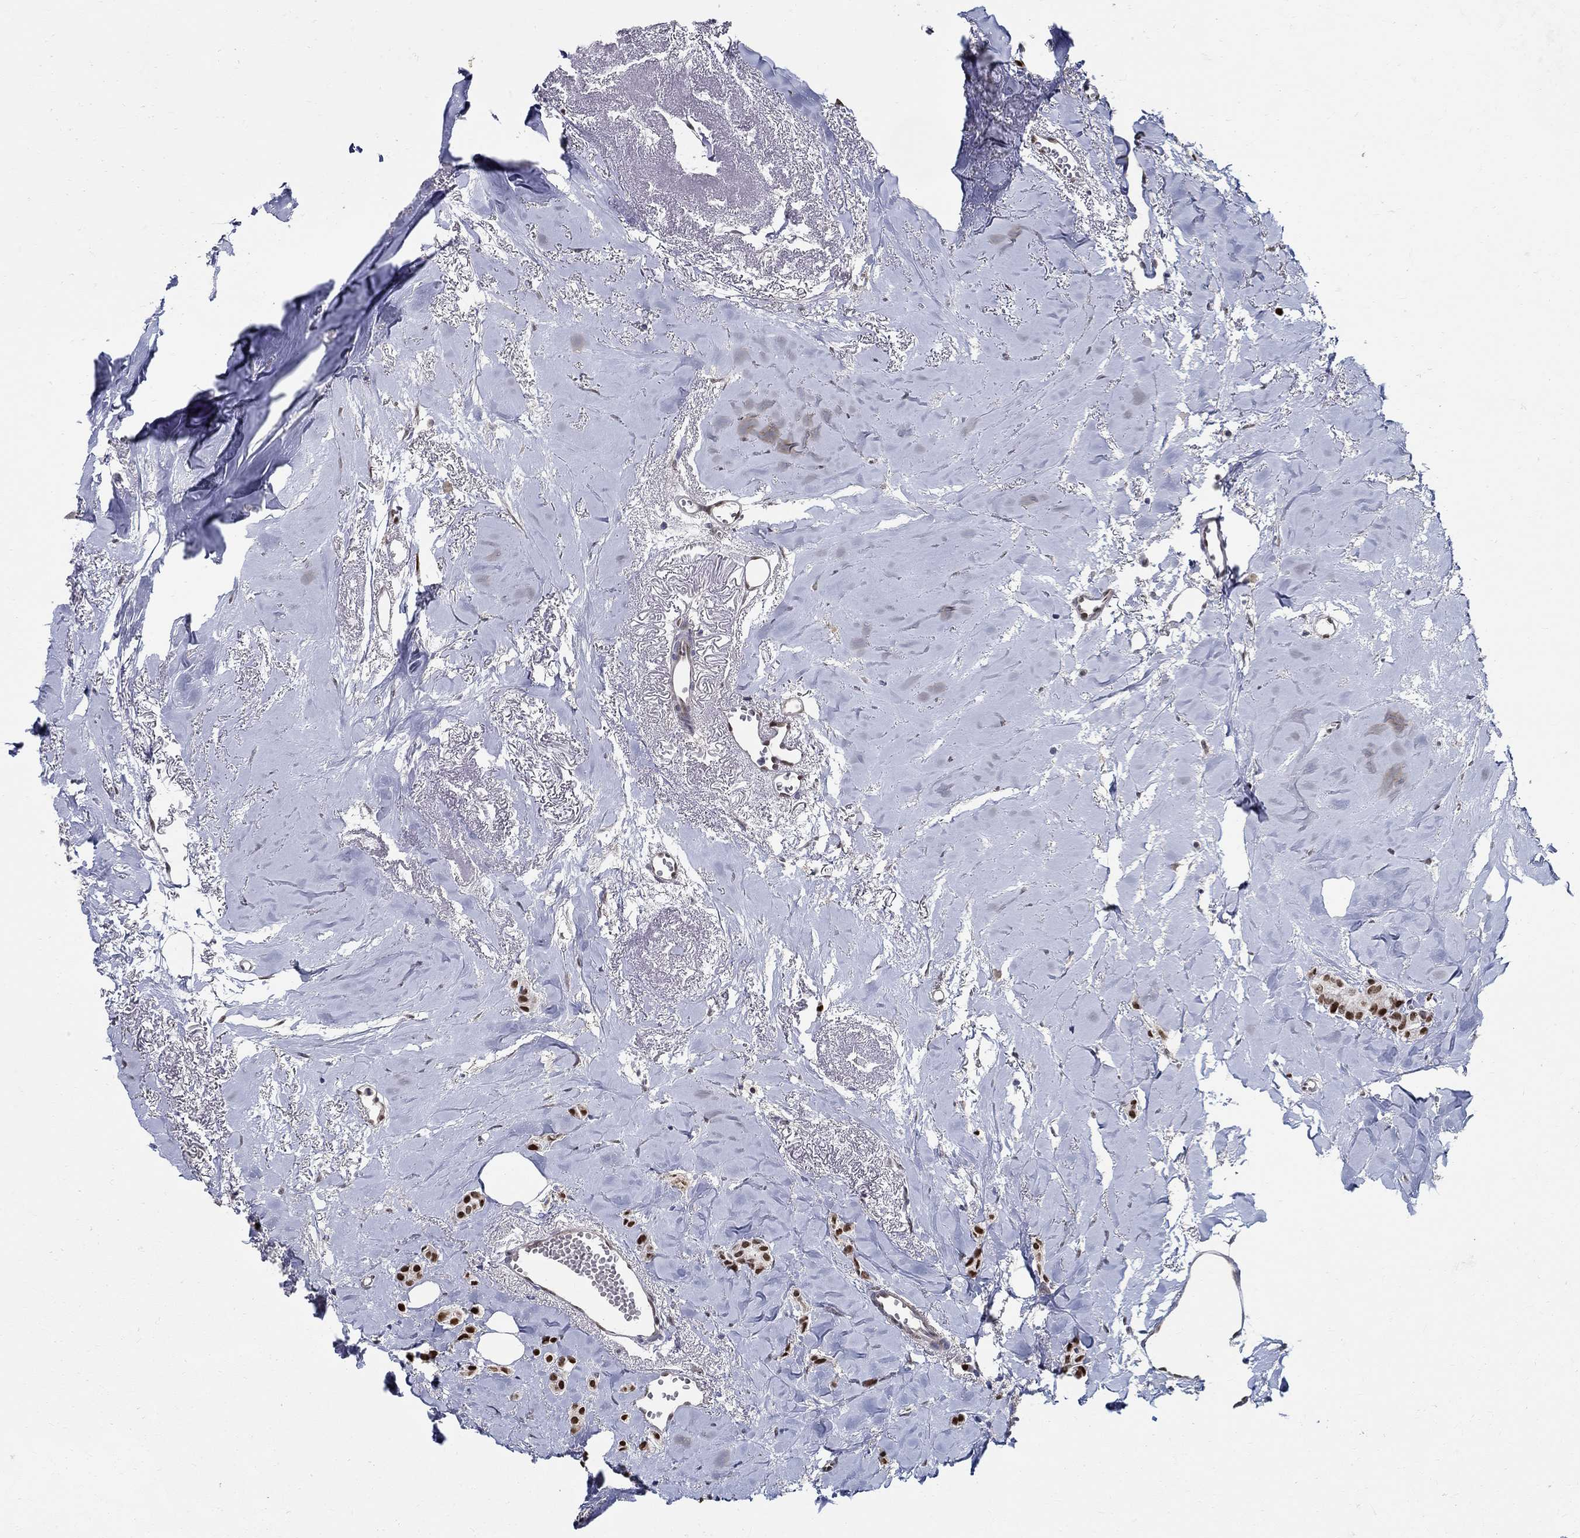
{"staining": {"intensity": "strong", "quantity": ">75%", "location": "nuclear"}, "tissue": "breast cancer", "cell_type": "Tumor cells", "image_type": "cancer", "snomed": [{"axis": "morphology", "description": "Duct carcinoma"}, {"axis": "topography", "description": "Breast"}], "caption": "Immunohistochemical staining of breast cancer (infiltrating ductal carcinoma) demonstrates strong nuclear protein positivity in about >75% of tumor cells.", "gene": "C16orf46", "patient": {"sex": "female", "age": 85}}